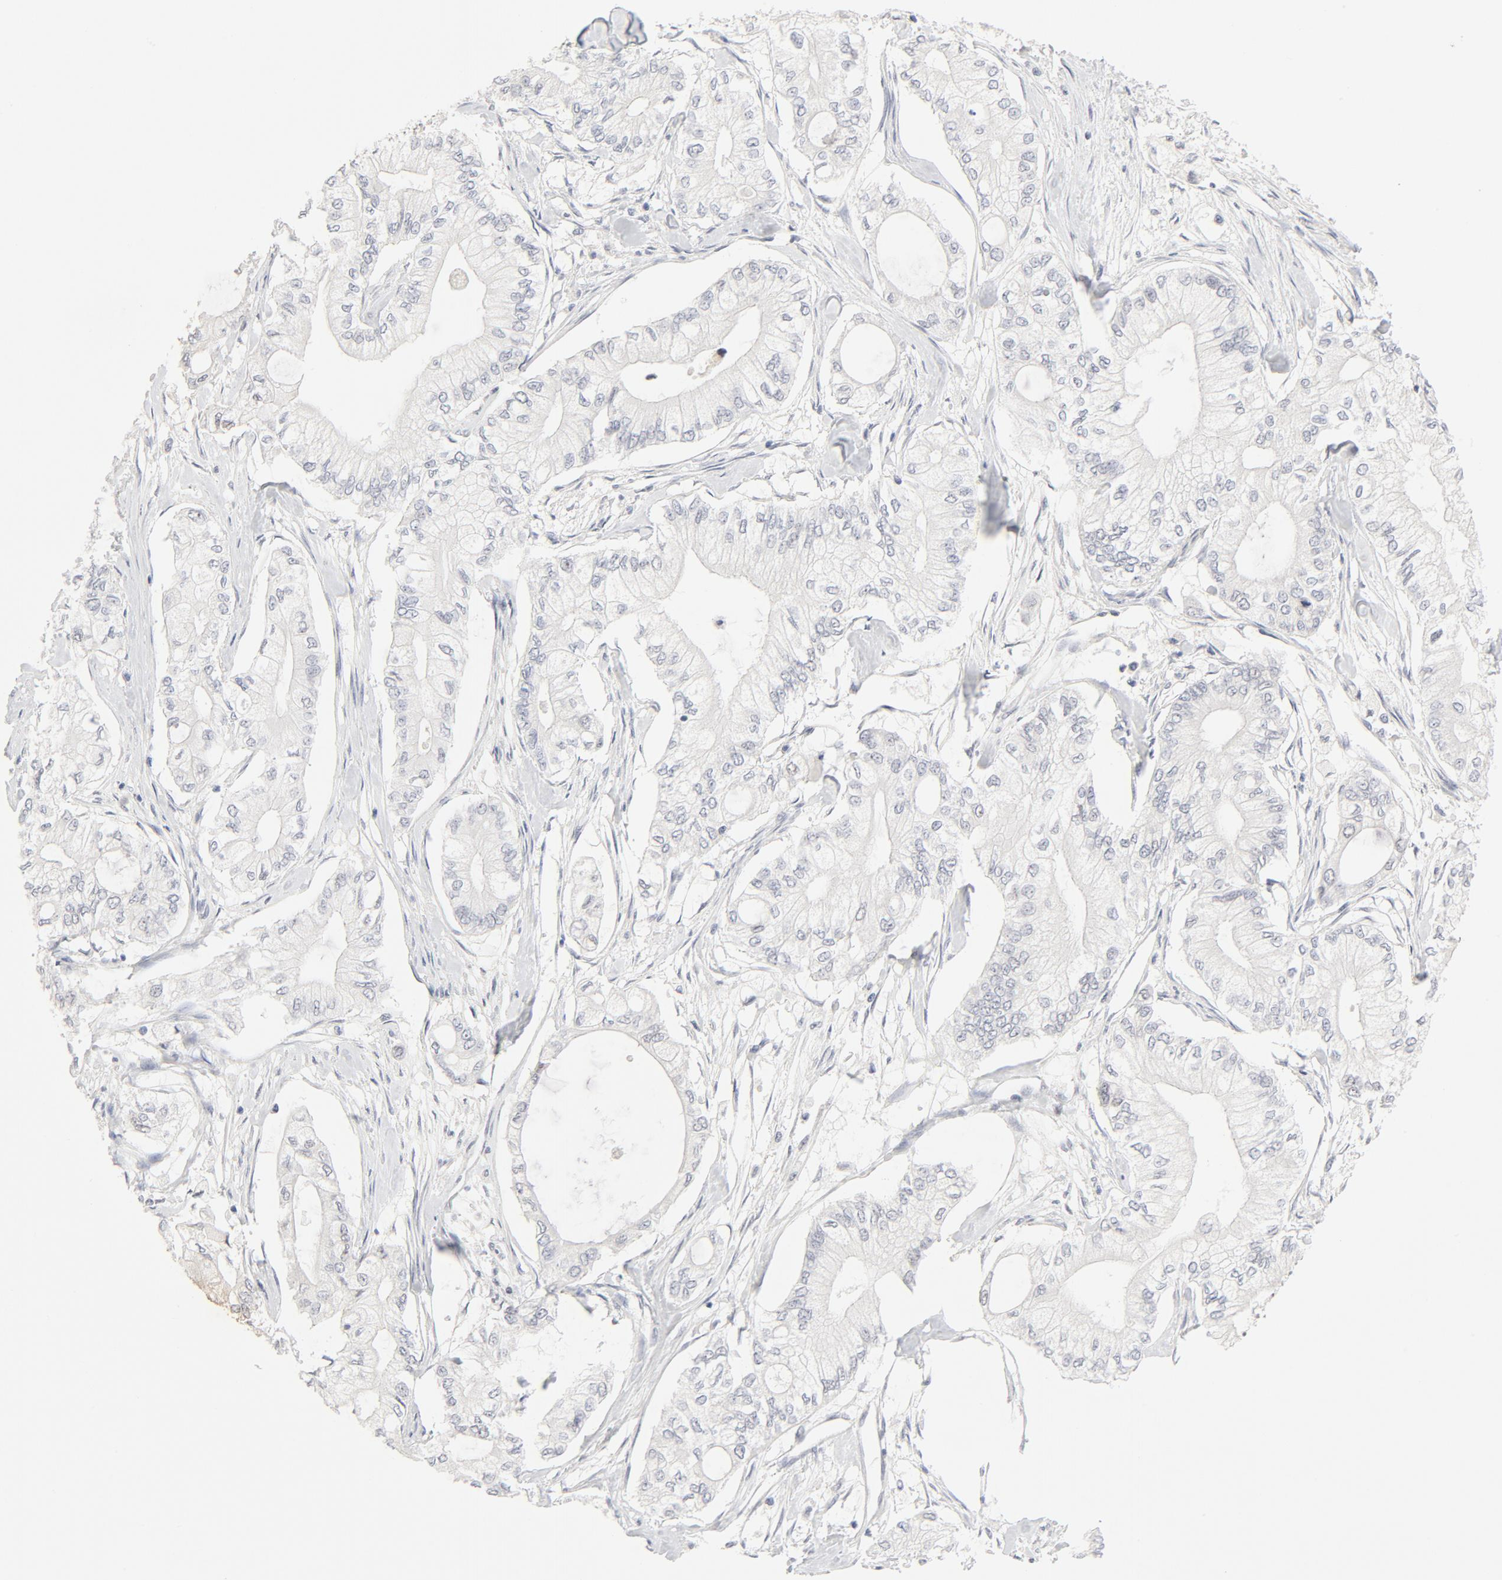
{"staining": {"intensity": "negative", "quantity": "none", "location": "none"}, "tissue": "pancreatic cancer", "cell_type": "Tumor cells", "image_type": "cancer", "snomed": [{"axis": "morphology", "description": "Adenocarcinoma, NOS"}, {"axis": "topography", "description": "Pancreas"}], "caption": "The image displays no significant positivity in tumor cells of pancreatic cancer.", "gene": "GTF2H1", "patient": {"sex": "male", "age": 79}}